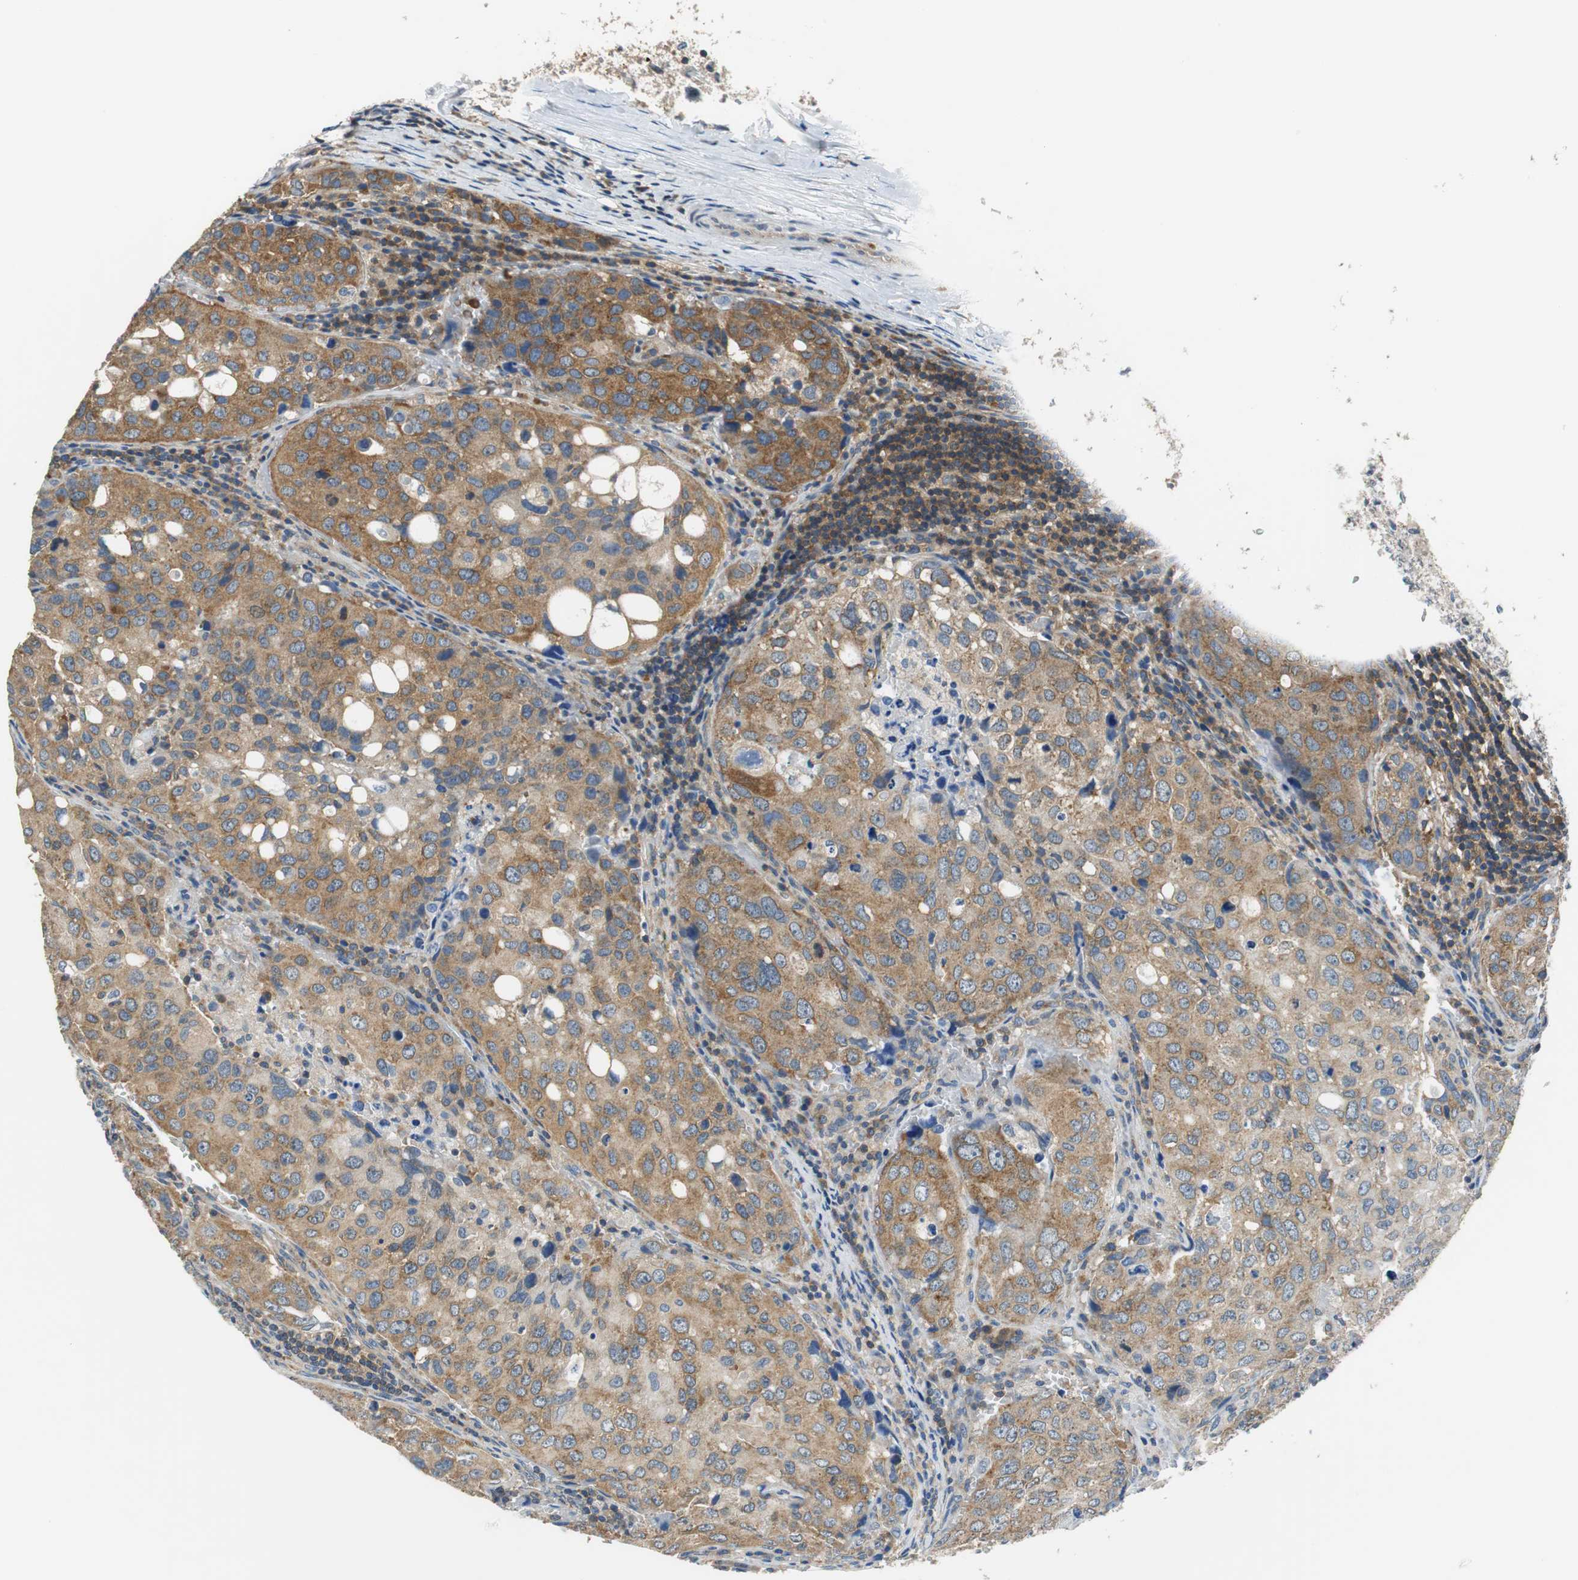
{"staining": {"intensity": "moderate", "quantity": ">75%", "location": "cytoplasmic/membranous"}, "tissue": "urothelial cancer", "cell_type": "Tumor cells", "image_type": "cancer", "snomed": [{"axis": "morphology", "description": "Urothelial carcinoma, High grade"}, {"axis": "topography", "description": "Lymph node"}, {"axis": "topography", "description": "Urinary bladder"}], "caption": "Immunohistochemical staining of human urothelial cancer displays medium levels of moderate cytoplasmic/membranous staining in approximately >75% of tumor cells.", "gene": "CNOT3", "patient": {"sex": "male", "age": 51}}